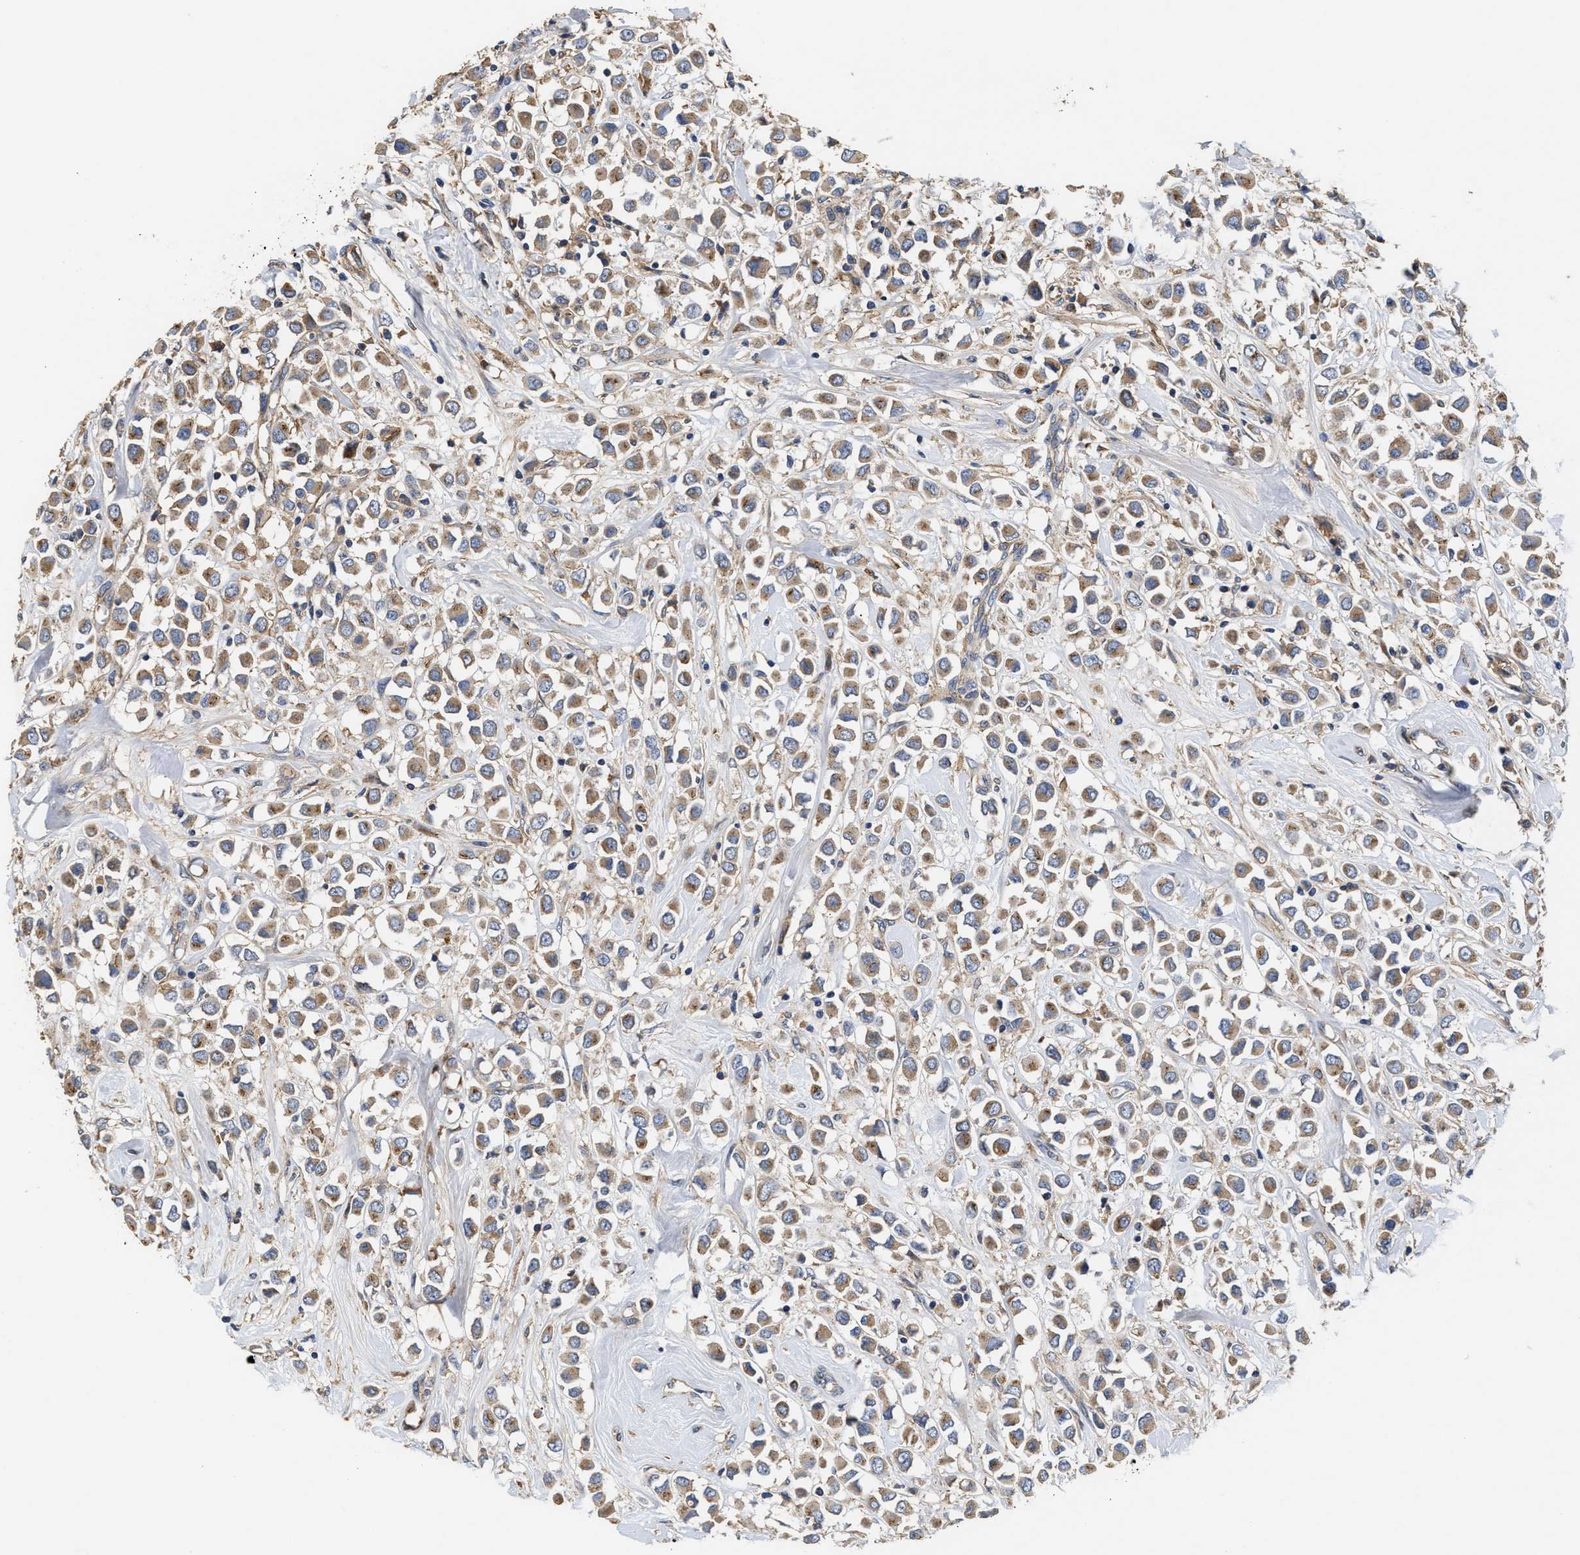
{"staining": {"intensity": "moderate", "quantity": ">75%", "location": "cytoplasmic/membranous"}, "tissue": "breast cancer", "cell_type": "Tumor cells", "image_type": "cancer", "snomed": [{"axis": "morphology", "description": "Duct carcinoma"}, {"axis": "topography", "description": "Breast"}], "caption": "A photomicrograph of breast cancer stained for a protein exhibits moderate cytoplasmic/membranous brown staining in tumor cells. Using DAB (3,3'-diaminobenzidine) (brown) and hematoxylin (blue) stains, captured at high magnification using brightfield microscopy.", "gene": "KLB", "patient": {"sex": "female", "age": 61}}